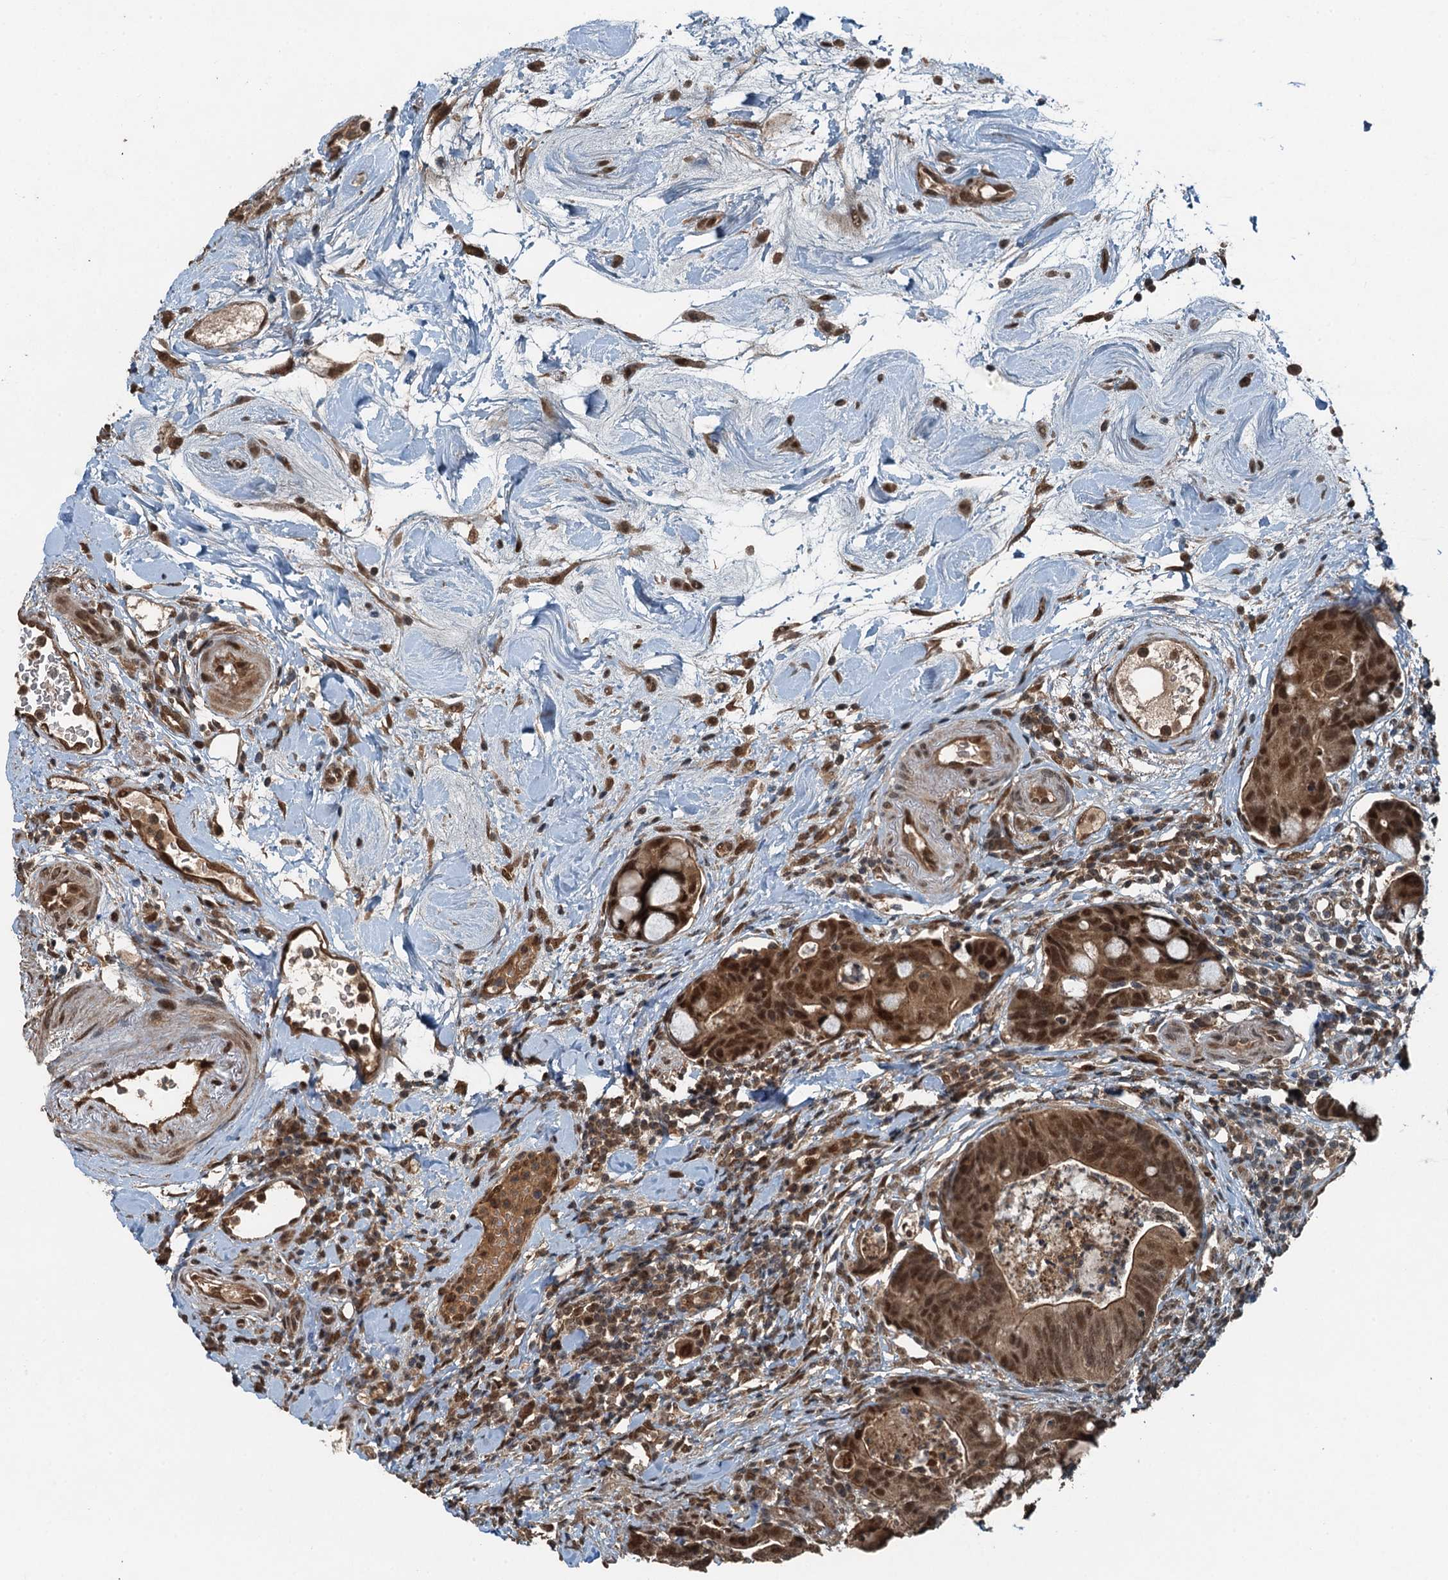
{"staining": {"intensity": "moderate", "quantity": ">75%", "location": "cytoplasmic/membranous,nuclear"}, "tissue": "colorectal cancer", "cell_type": "Tumor cells", "image_type": "cancer", "snomed": [{"axis": "morphology", "description": "Adenocarcinoma, NOS"}, {"axis": "topography", "description": "Colon"}], "caption": "Protein staining demonstrates moderate cytoplasmic/membranous and nuclear positivity in approximately >75% of tumor cells in adenocarcinoma (colorectal). (brown staining indicates protein expression, while blue staining denotes nuclei).", "gene": "UBXN6", "patient": {"sex": "female", "age": 82}}